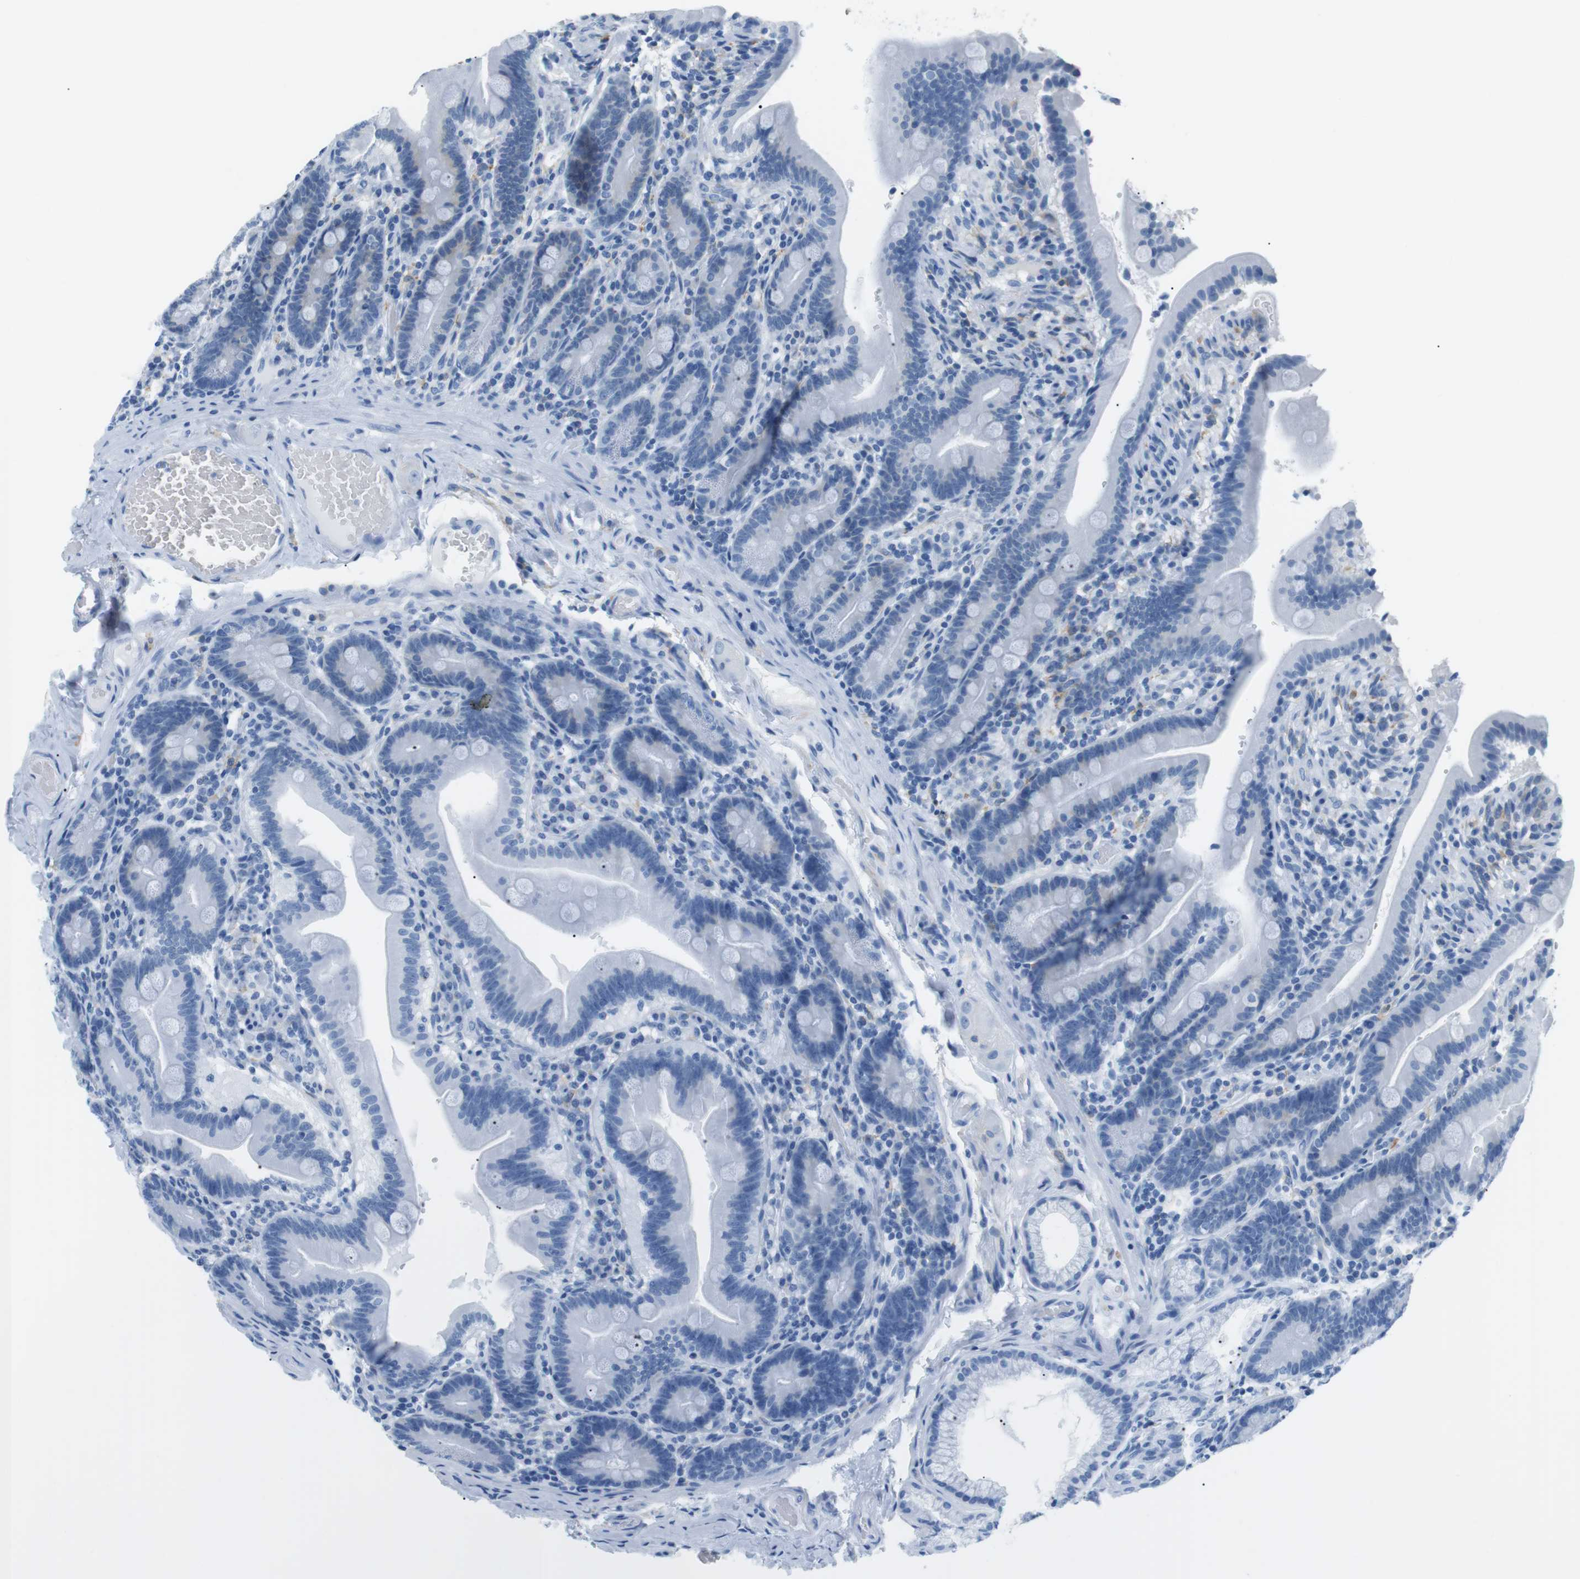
{"staining": {"intensity": "negative", "quantity": "none", "location": "none"}, "tissue": "duodenum", "cell_type": "Glandular cells", "image_type": "normal", "snomed": [{"axis": "morphology", "description": "Normal tissue, NOS"}, {"axis": "topography", "description": "Duodenum"}], "caption": "Human duodenum stained for a protein using IHC displays no staining in glandular cells.", "gene": "FCGRT", "patient": {"sex": "male", "age": 54}}